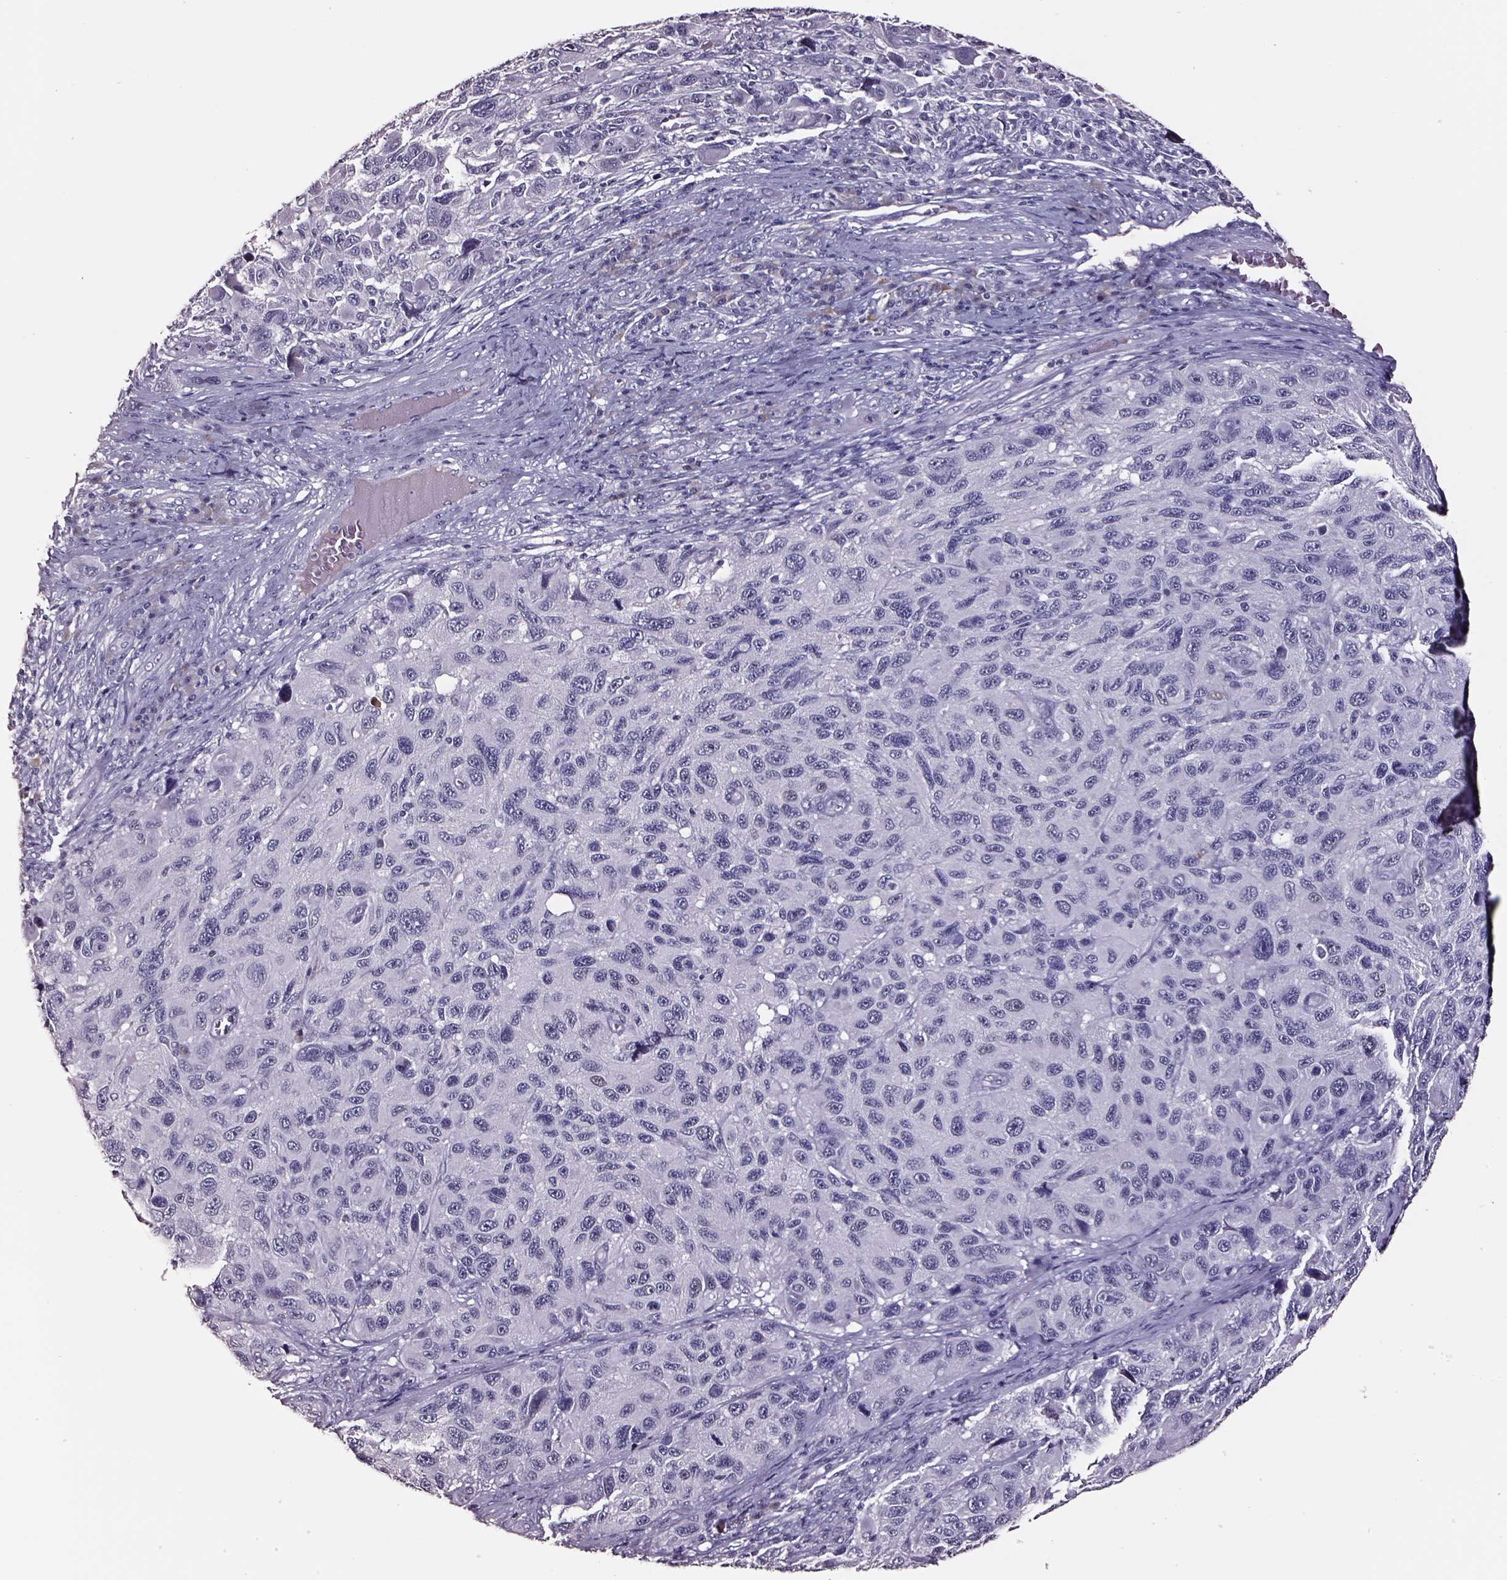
{"staining": {"intensity": "negative", "quantity": "none", "location": "none"}, "tissue": "melanoma", "cell_type": "Tumor cells", "image_type": "cancer", "snomed": [{"axis": "morphology", "description": "Malignant melanoma, NOS"}, {"axis": "topography", "description": "Skin"}], "caption": "Tumor cells show no significant protein expression in melanoma.", "gene": "SMIM17", "patient": {"sex": "male", "age": 53}}